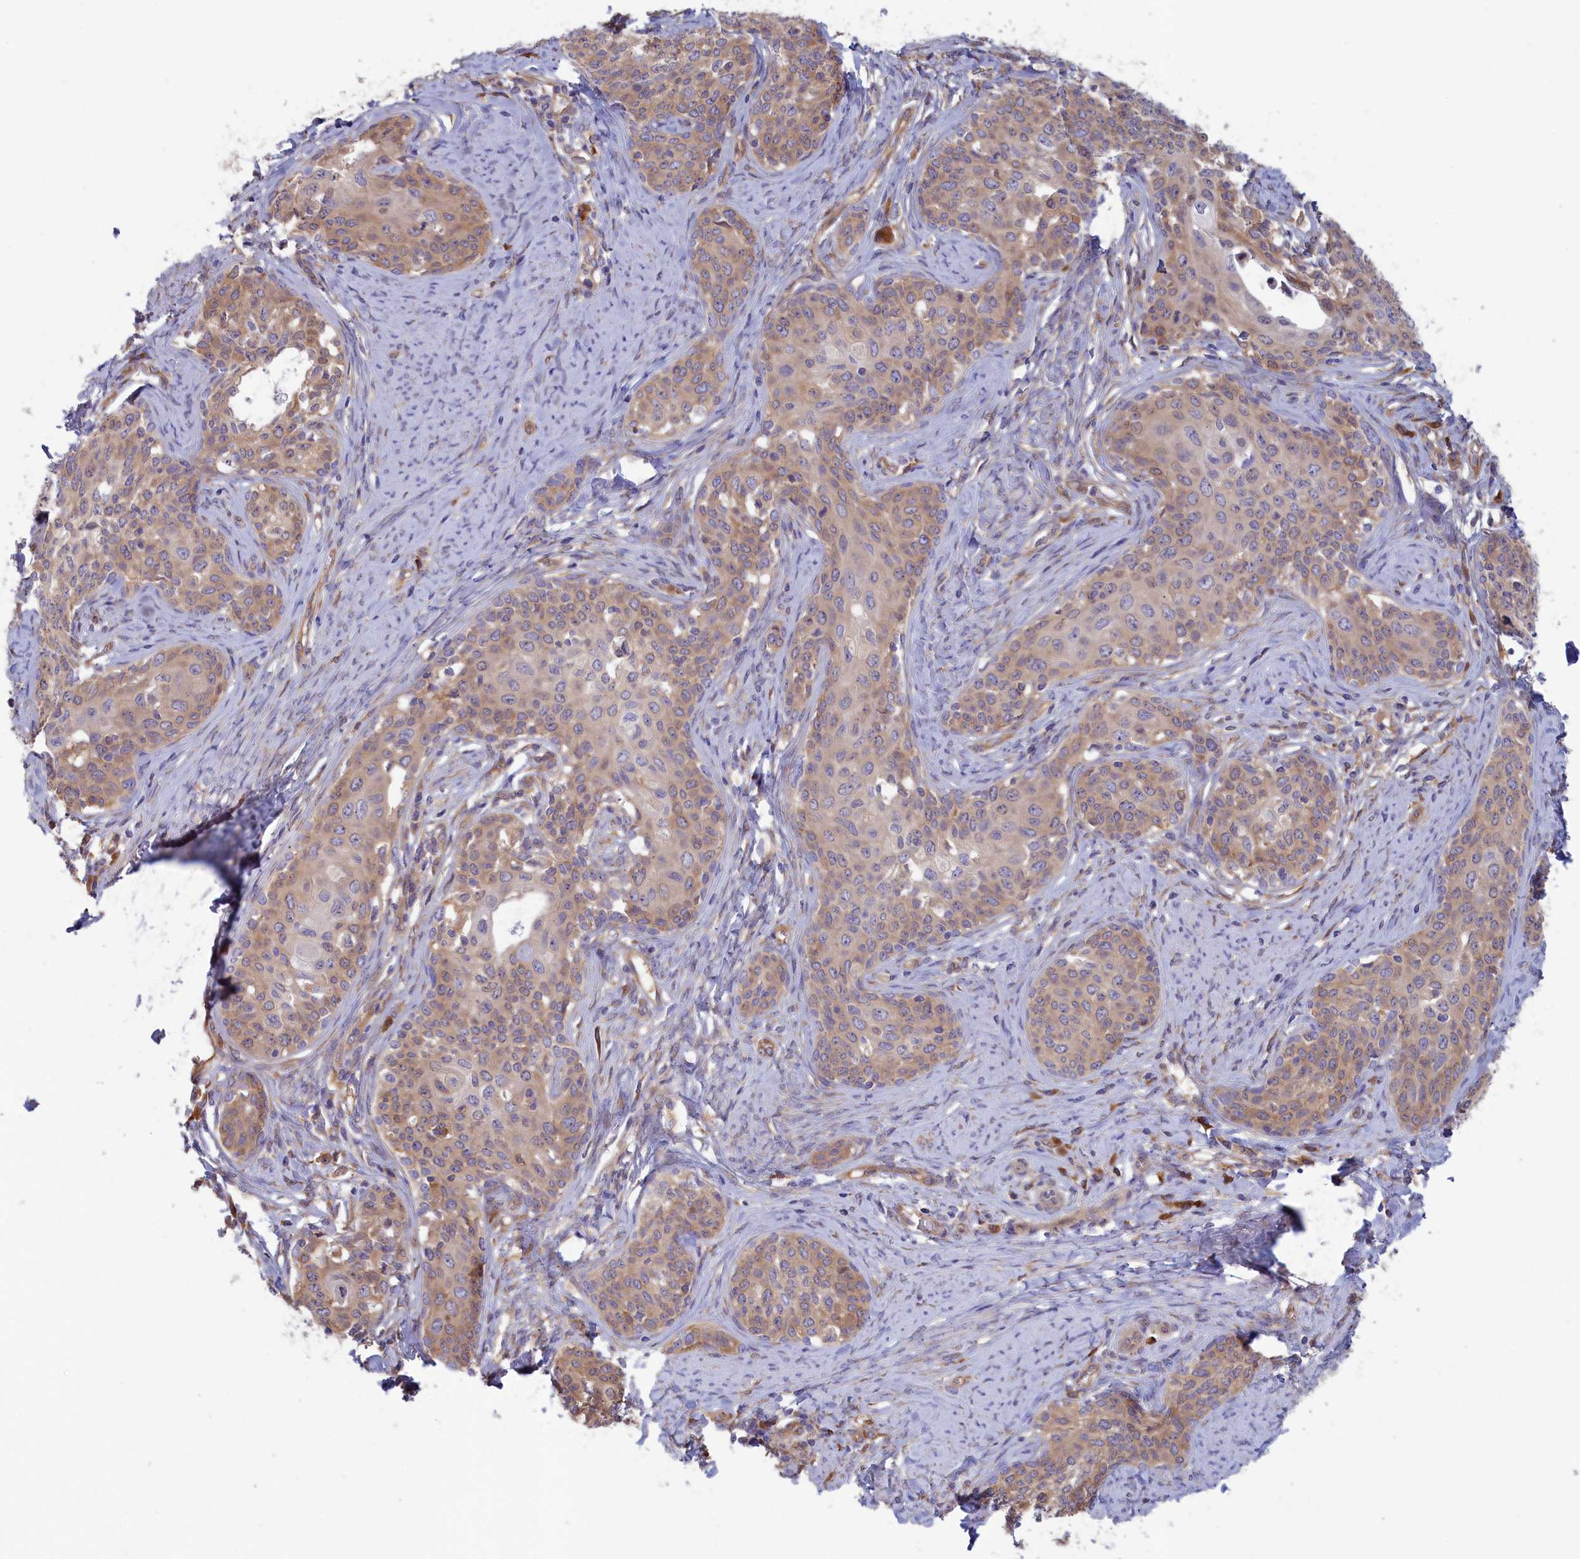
{"staining": {"intensity": "weak", "quantity": ">75%", "location": "cytoplasmic/membranous"}, "tissue": "cervical cancer", "cell_type": "Tumor cells", "image_type": "cancer", "snomed": [{"axis": "morphology", "description": "Squamous cell carcinoma, NOS"}, {"axis": "morphology", "description": "Adenocarcinoma, NOS"}, {"axis": "topography", "description": "Cervix"}], "caption": "Human cervical cancer (squamous cell carcinoma) stained with a protein marker shows weak staining in tumor cells.", "gene": "SYNDIG1L", "patient": {"sex": "female", "age": 52}}